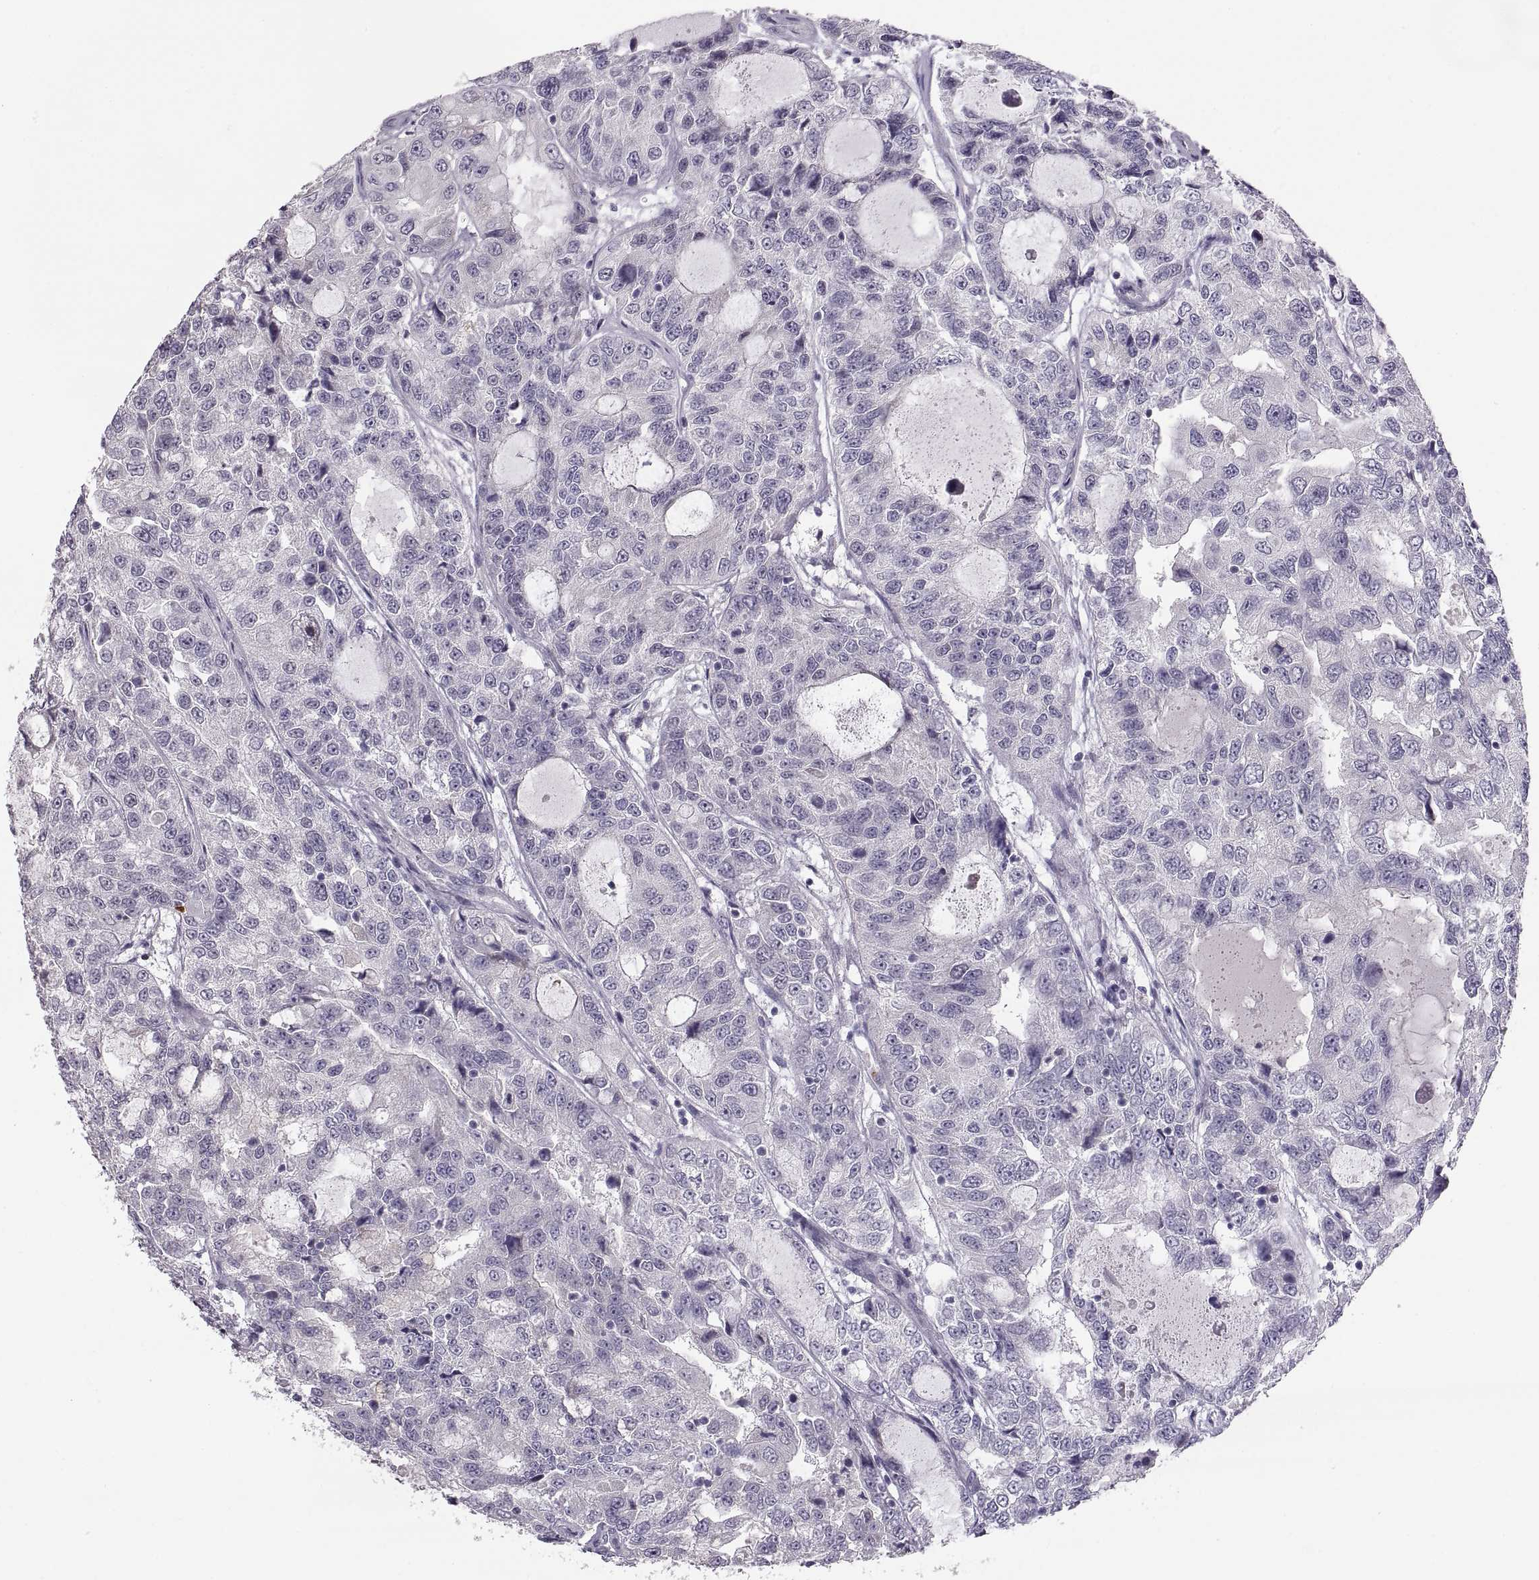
{"staining": {"intensity": "negative", "quantity": "none", "location": "none"}, "tissue": "urothelial cancer", "cell_type": "Tumor cells", "image_type": "cancer", "snomed": [{"axis": "morphology", "description": "Urothelial carcinoma, NOS"}, {"axis": "morphology", "description": "Urothelial carcinoma, High grade"}, {"axis": "topography", "description": "Urinary bladder"}], "caption": "There is no significant expression in tumor cells of urothelial cancer.", "gene": "MAGEB18", "patient": {"sex": "female", "age": 73}}